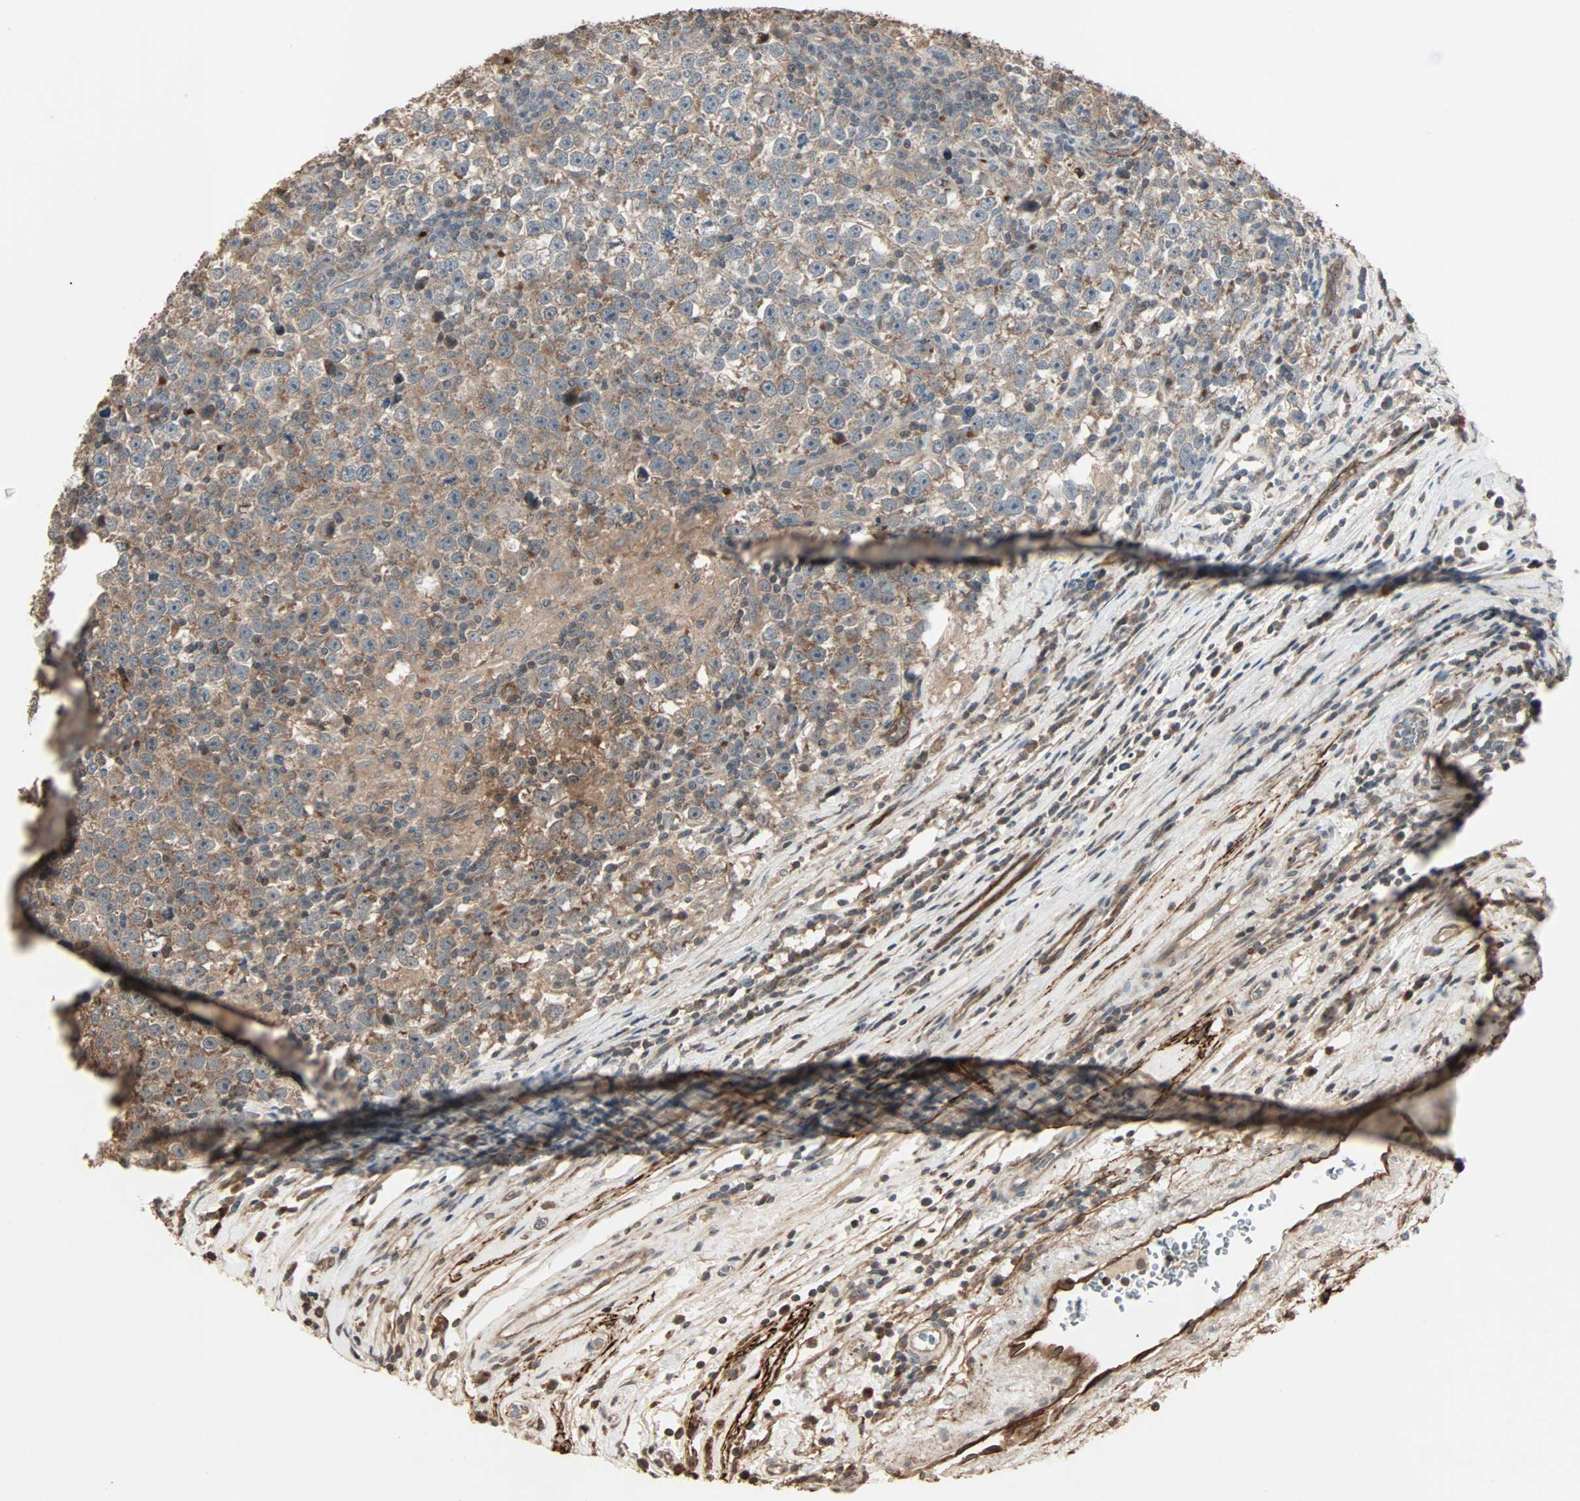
{"staining": {"intensity": "moderate", "quantity": ">75%", "location": "cytoplasmic/membranous"}, "tissue": "testis cancer", "cell_type": "Tumor cells", "image_type": "cancer", "snomed": [{"axis": "morphology", "description": "Seminoma, NOS"}, {"axis": "topography", "description": "Testis"}], "caption": "Protein expression analysis of human seminoma (testis) reveals moderate cytoplasmic/membranous positivity in approximately >75% of tumor cells.", "gene": "CALCRL", "patient": {"sex": "male", "age": 43}}